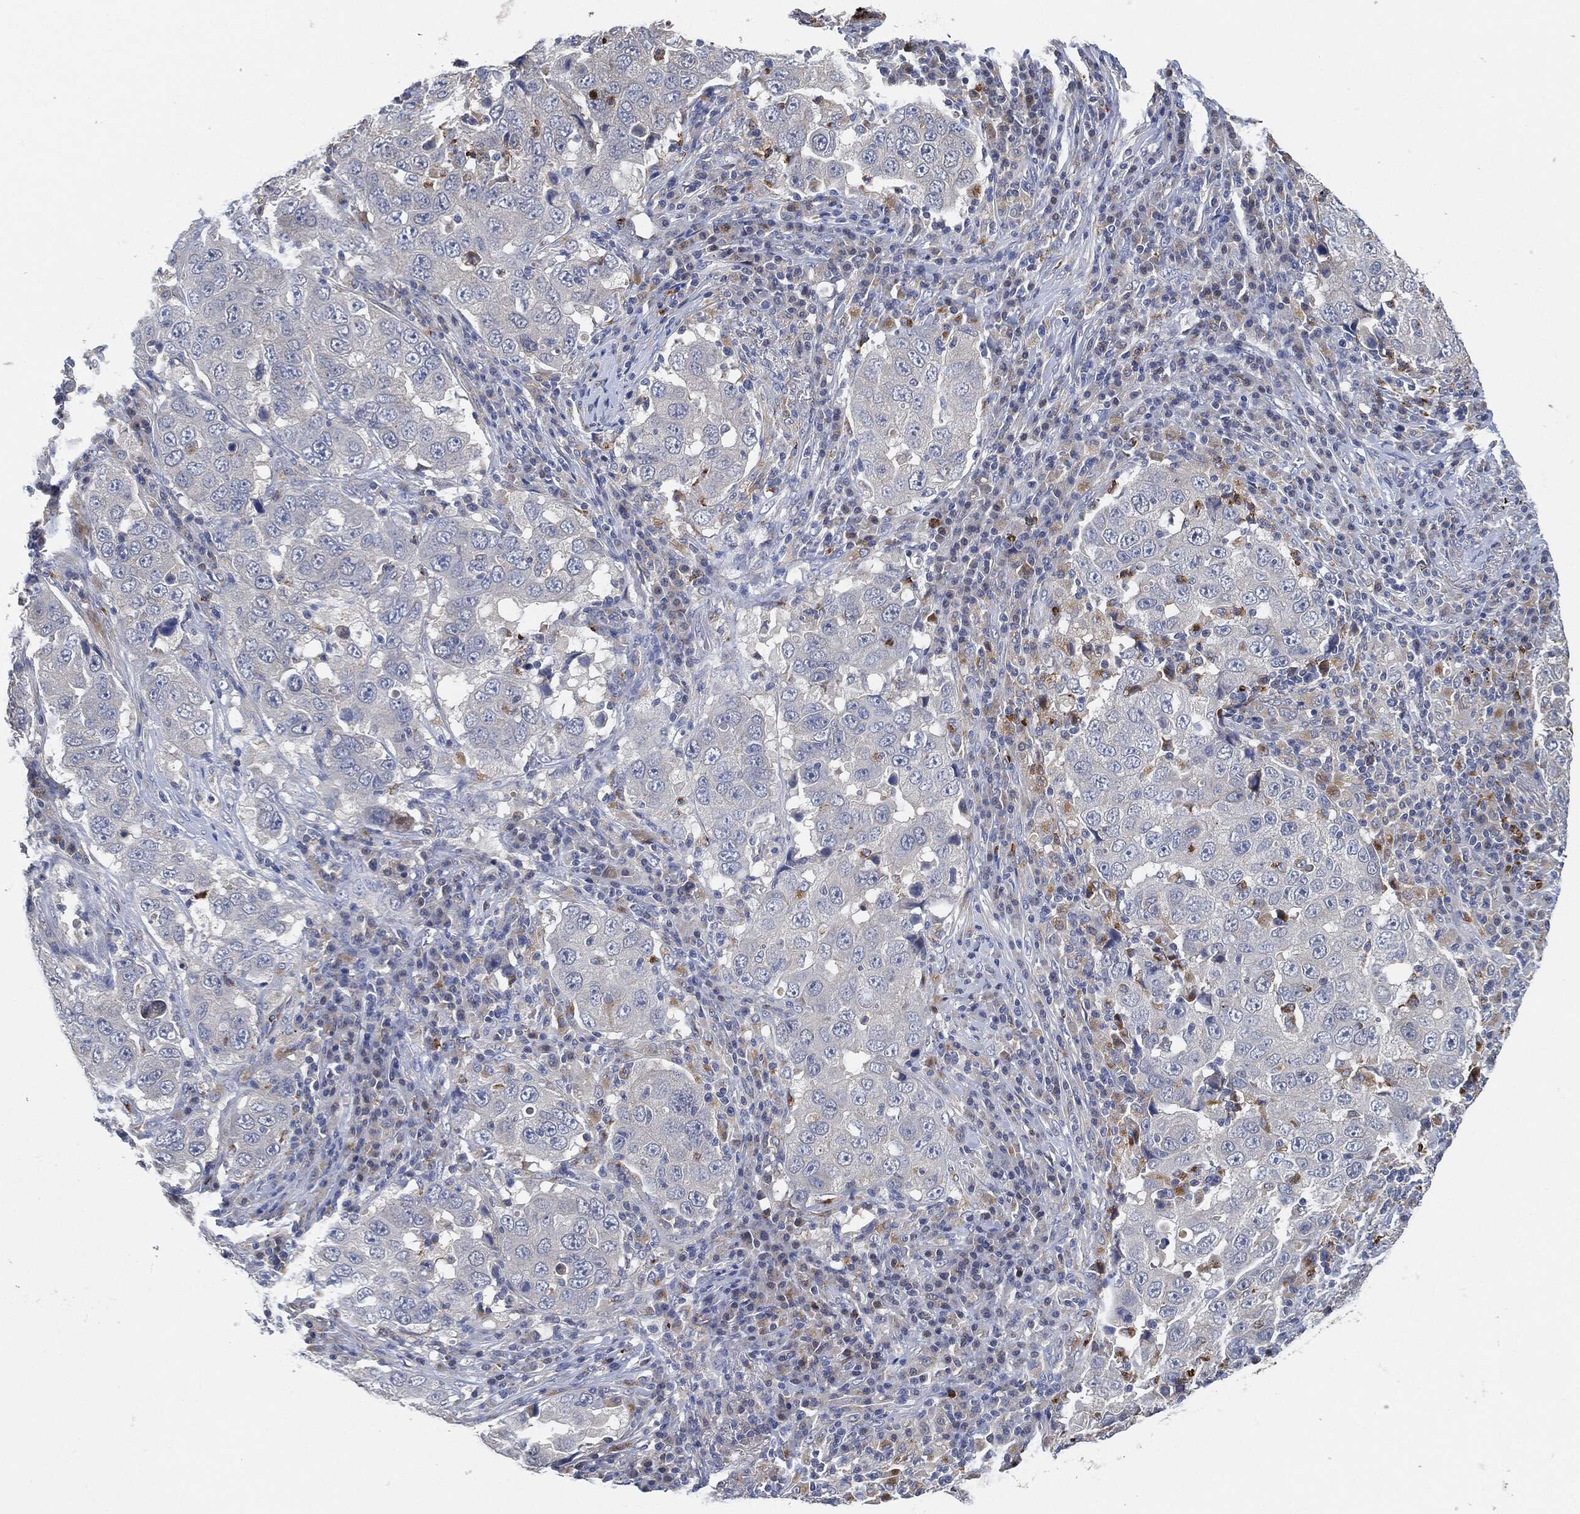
{"staining": {"intensity": "negative", "quantity": "none", "location": "none"}, "tissue": "lung cancer", "cell_type": "Tumor cells", "image_type": "cancer", "snomed": [{"axis": "morphology", "description": "Adenocarcinoma, NOS"}, {"axis": "topography", "description": "Lung"}], "caption": "The immunohistochemistry histopathology image has no significant staining in tumor cells of lung cancer (adenocarcinoma) tissue.", "gene": "VSIG4", "patient": {"sex": "male", "age": 73}}